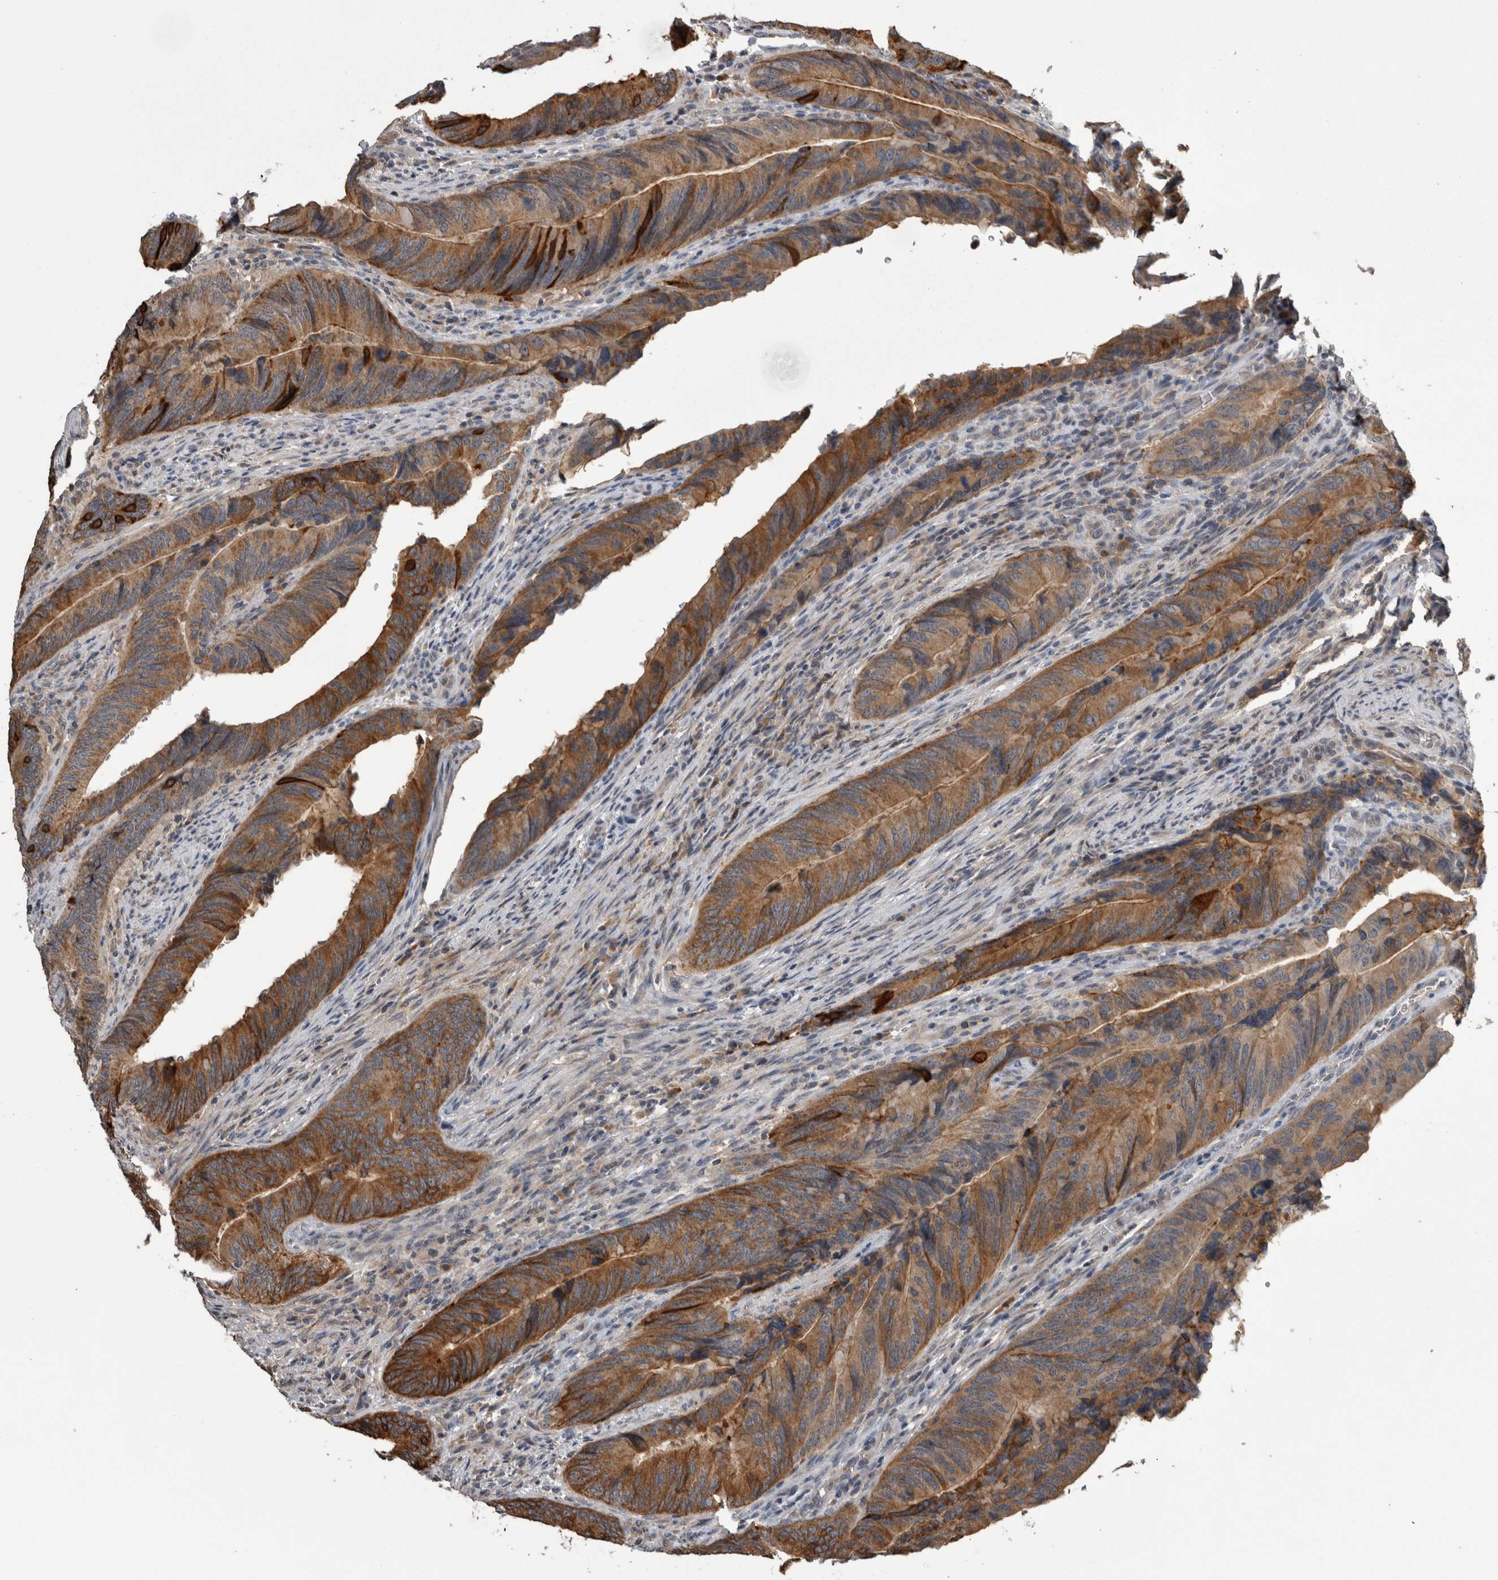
{"staining": {"intensity": "moderate", "quantity": ">75%", "location": "cytoplasmic/membranous"}, "tissue": "colorectal cancer", "cell_type": "Tumor cells", "image_type": "cancer", "snomed": [{"axis": "morphology", "description": "Normal tissue, NOS"}, {"axis": "morphology", "description": "Adenocarcinoma, NOS"}, {"axis": "topography", "description": "Colon"}], "caption": "IHC (DAB) staining of colorectal cancer demonstrates moderate cytoplasmic/membranous protein expression in approximately >75% of tumor cells.", "gene": "ANXA13", "patient": {"sex": "male", "age": 56}}